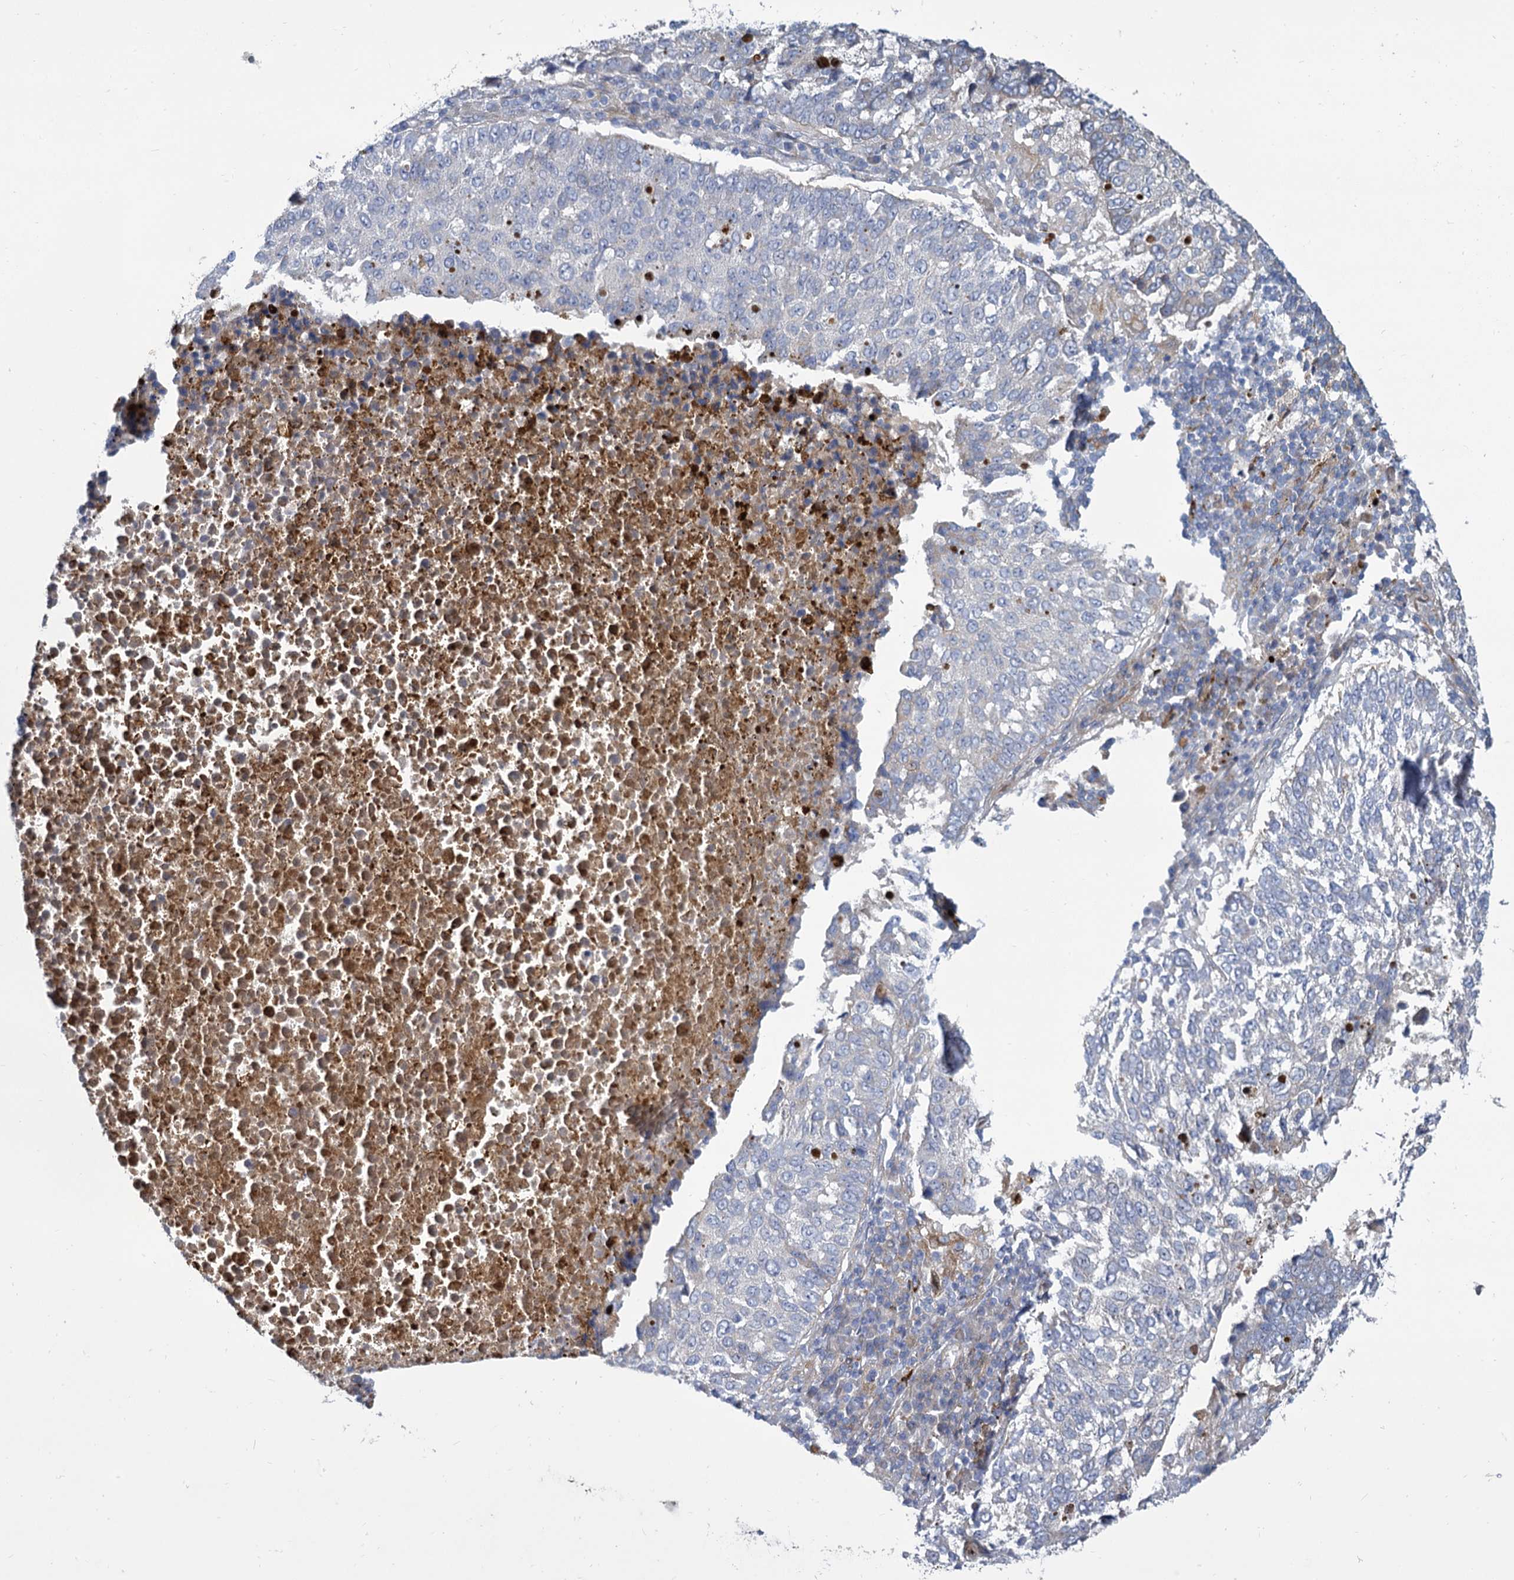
{"staining": {"intensity": "negative", "quantity": "none", "location": "none"}, "tissue": "lung cancer", "cell_type": "Tumor cells", "image_type": "cancer", "snomed": [{"axis": "morphology", "description": "Squamous cell carcinoma, NOS"}, {"axis": "topography", "description": "Lung"}], "caption": "There is no significant expression in tumor cells of lung cancer.", "gene": "TRIM77", "patient": {"sex": "male", "age": 73}}